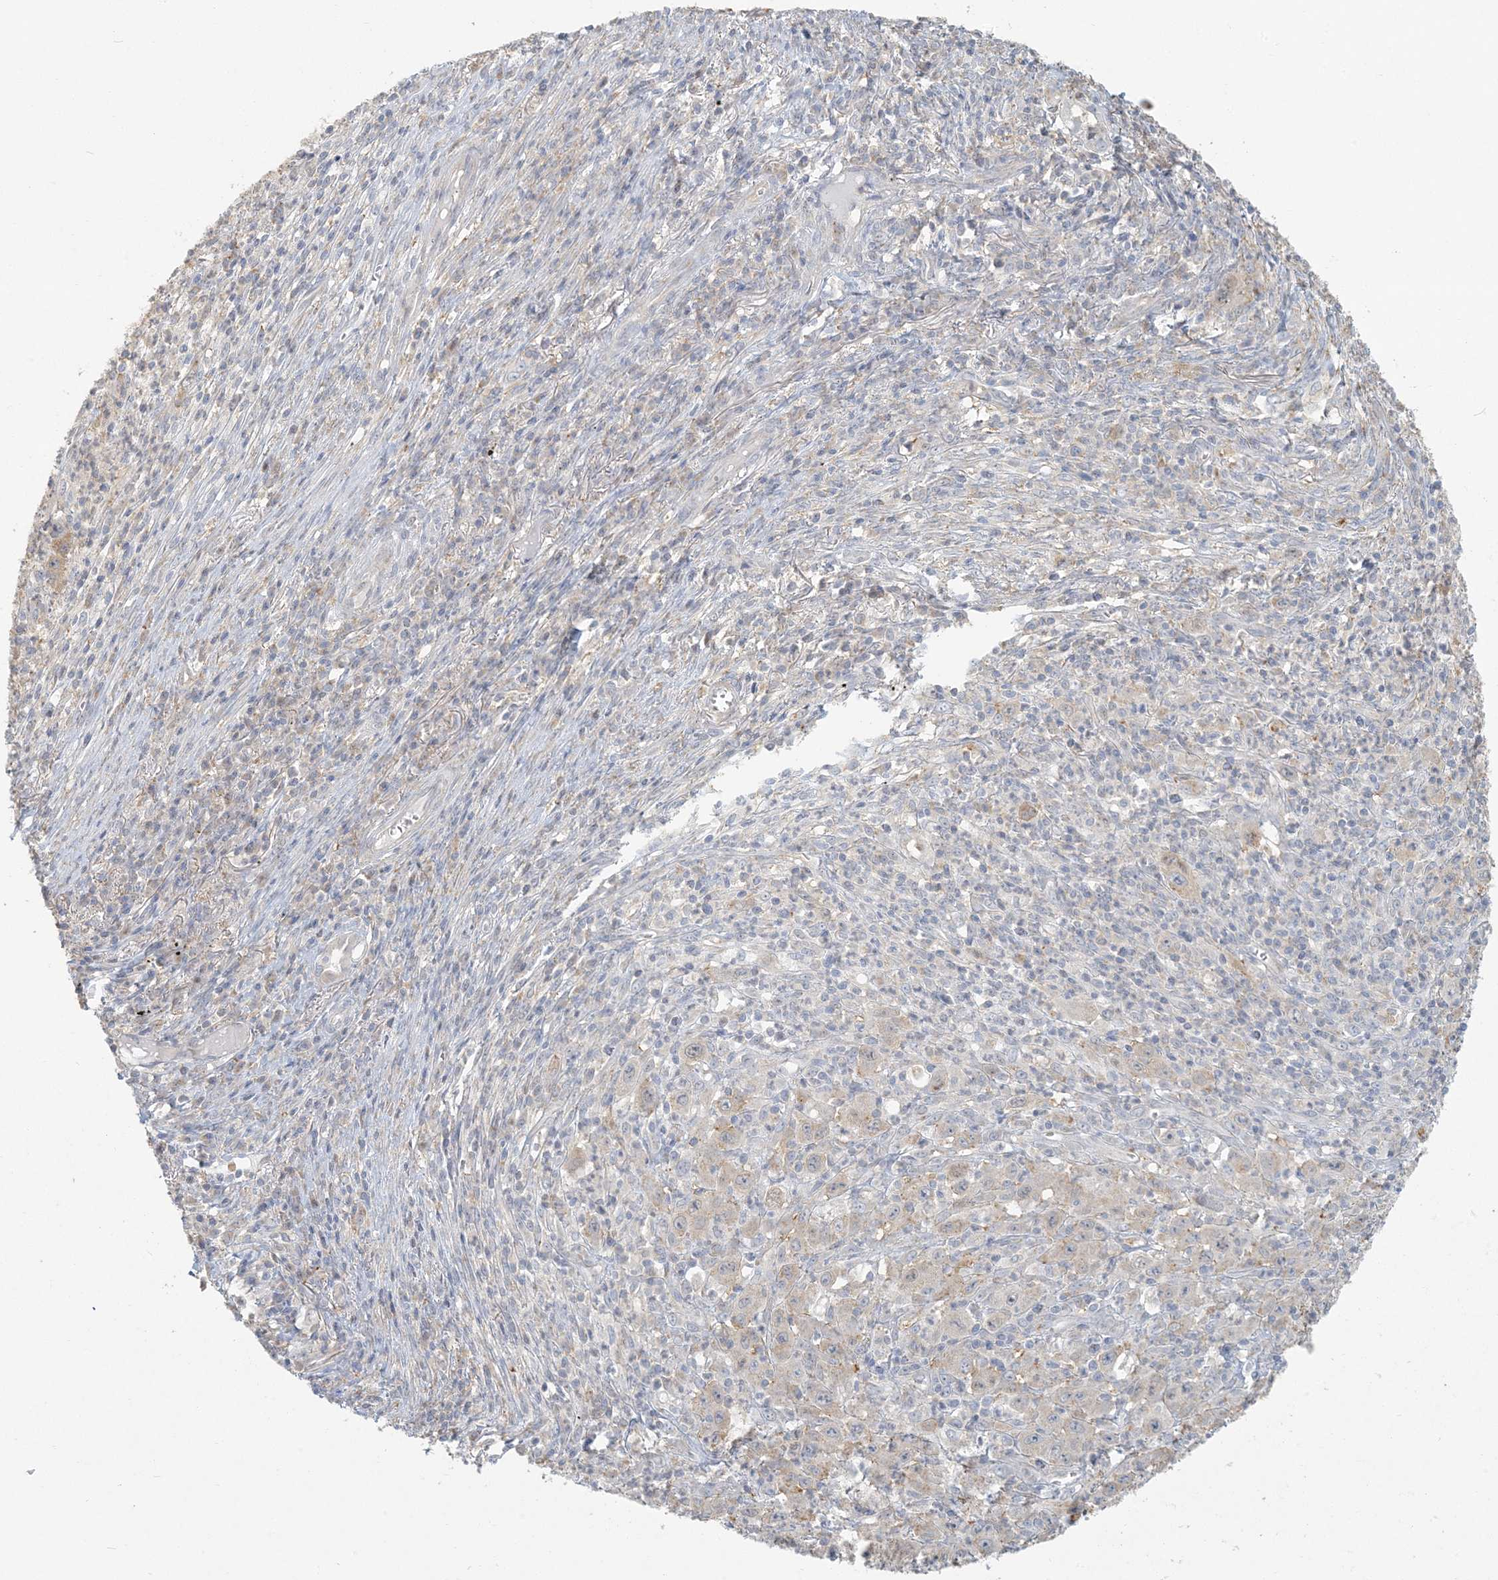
{"staining": {"intensity": "weak", "quantity": "25%-75%", "location": "cytoplasmic/membranous"}, "tissue": "melanoma", "cell_type": "Tumor cells", "image_type": "cancer", "snomed": [{"axis": "morphology", "description": "Malignant melanoma, Metastatic site"}, {"axis": "topography", "description": "Skin"}], "caption": "Immunohistochemistry histopathology image of neoplastic tissue: melanoma stained using immunohistochemistry exhibits low levels of weak protein expression localized specifically in the cytoplasmic/membranous of tumor cells, appearing as a cytoplasmic/membranous brown color.", "gene": "HACL1", "patient": {"sex": "female", "age": 56}}